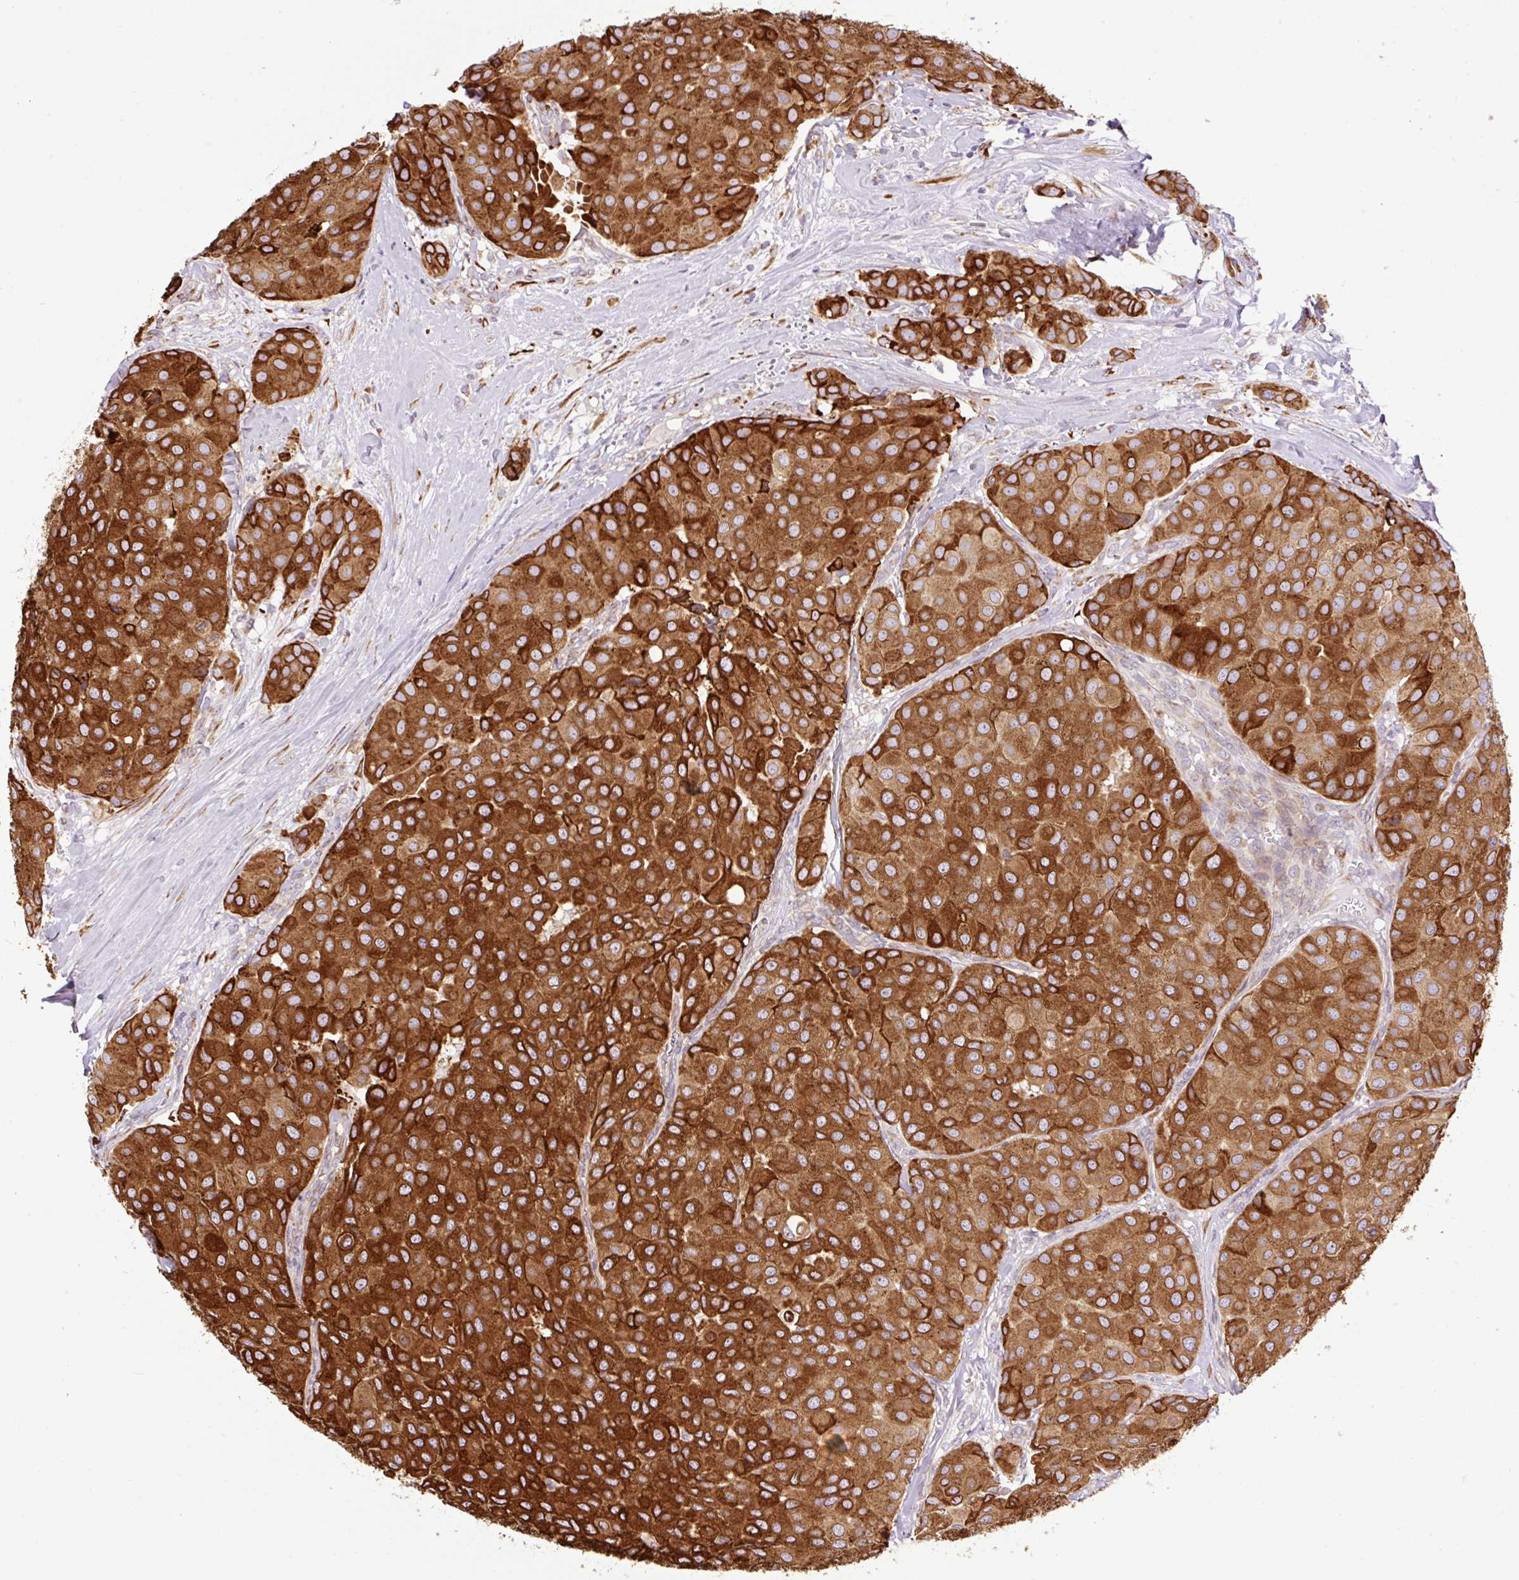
{"staining": {"intensity": "strong", "quantity": ">75%", "location": "cytoplasmic/membranous"}, "tissue": "breast cancer", "cell_type": "Tumor cells", "image_type": "cancer", "snomed": [{"axis": "morphology", "description": "Duct carcinoma"}, {"axis": "topography", "description": "Breast"}], "caption": "Protein expression by IHC exhibits strong cytoplasmic/membranous expression in about >75% of tumor cells in breast cancer (invasive ductal carcinoma).", "gene": "RAB30", "patient": {"sex": "female", "age": 70}}